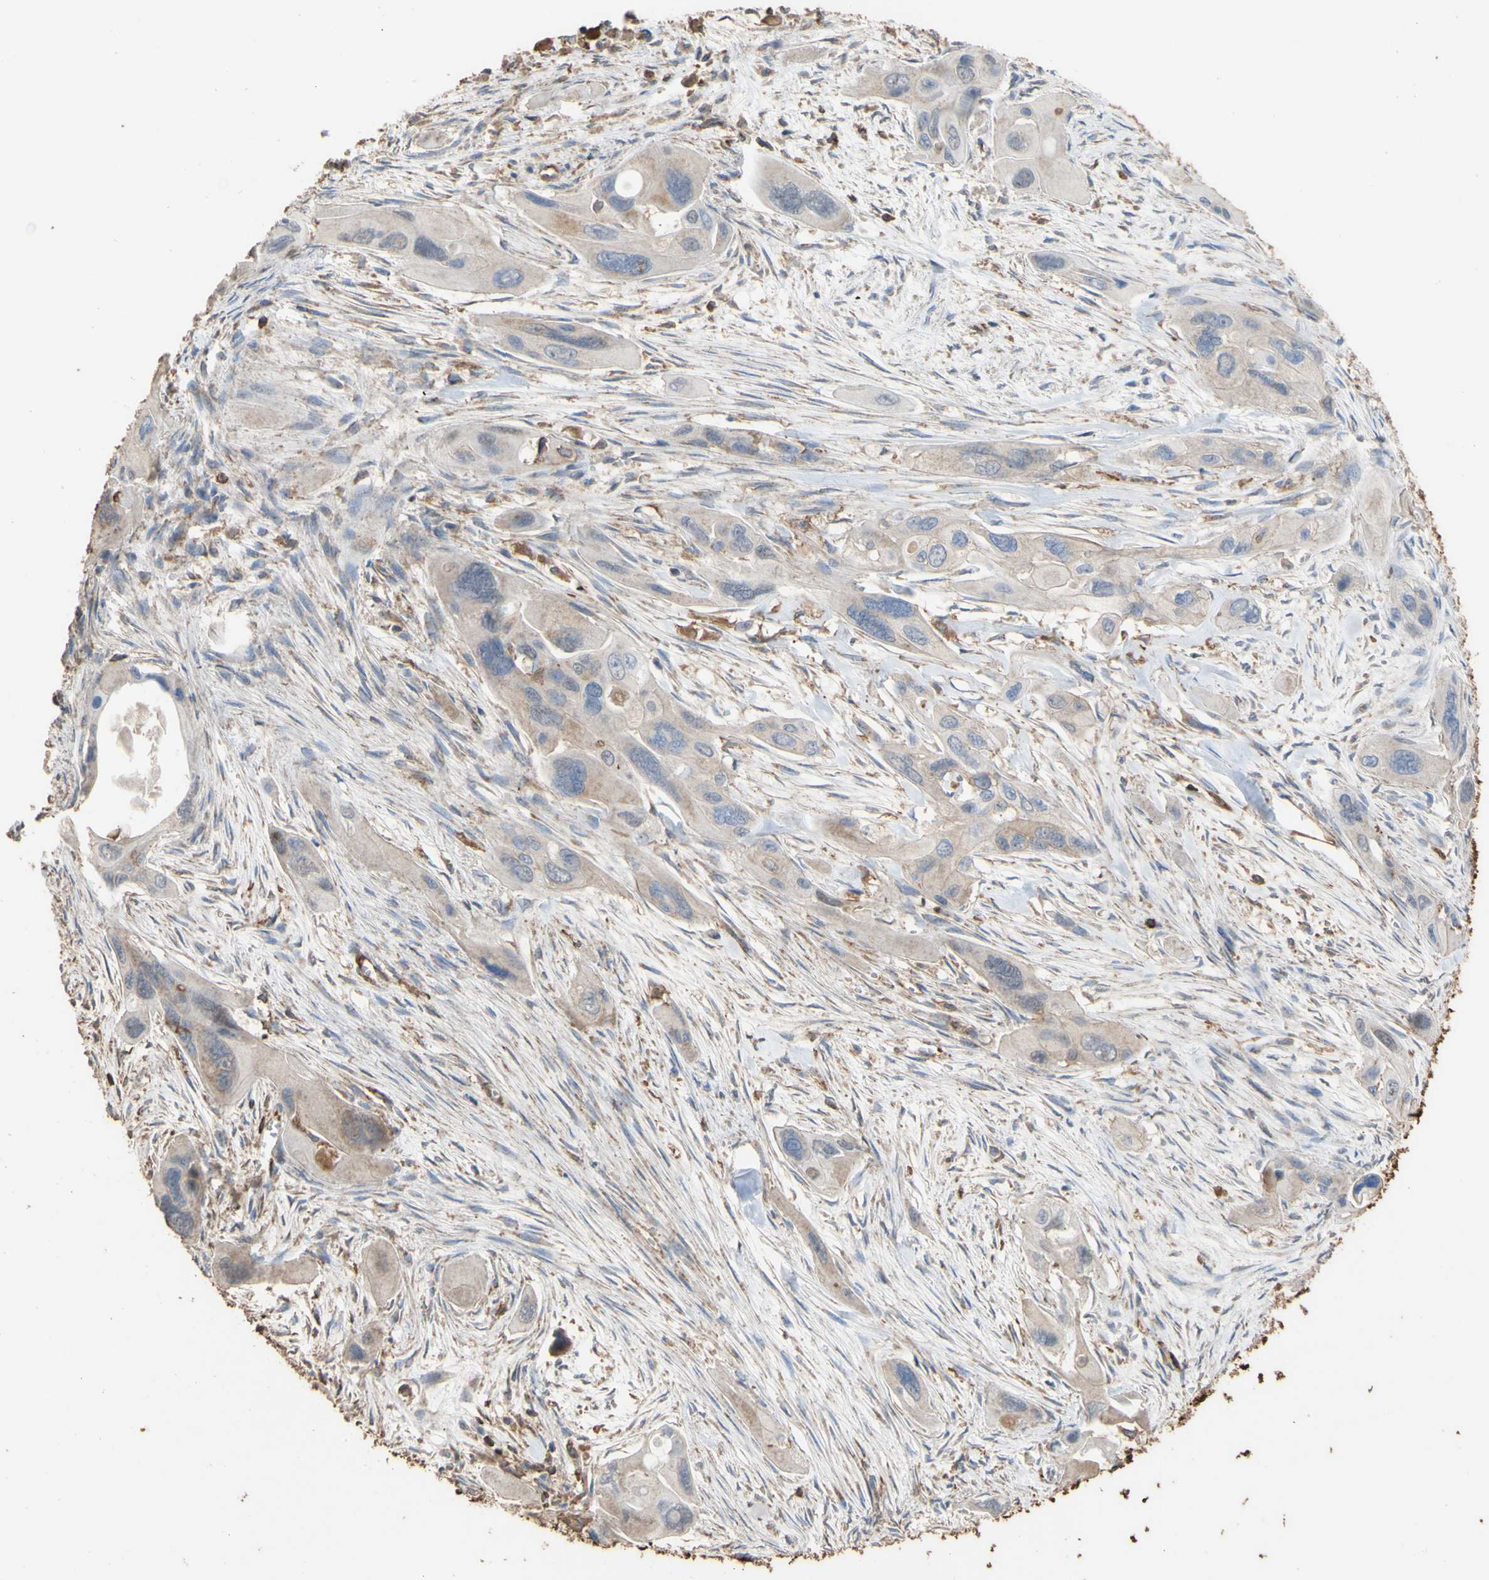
{"staining": {"intensity": "weak", "quantity": ">75%", "location": "cytoplasmic/membranous"}, "tissue": "pancreatic cancer", "cell_type": "Tumor cells", "image_type": "cancer", "snomed": [{"axis": "morphology", "description": "Adenocarcinoma, NOS"}, {"axis": "topography", "description": "Pancreas"}], "caption": "Pancreatic cancer (adenocarcinoma) was stained to show a protein in brown. There is low levels of weak cytoplasmic/membranous staining in approximately >75% of tumor cells.", "gene": "ALDH9A1", "patient": {"sex": "male", "age": 73}}